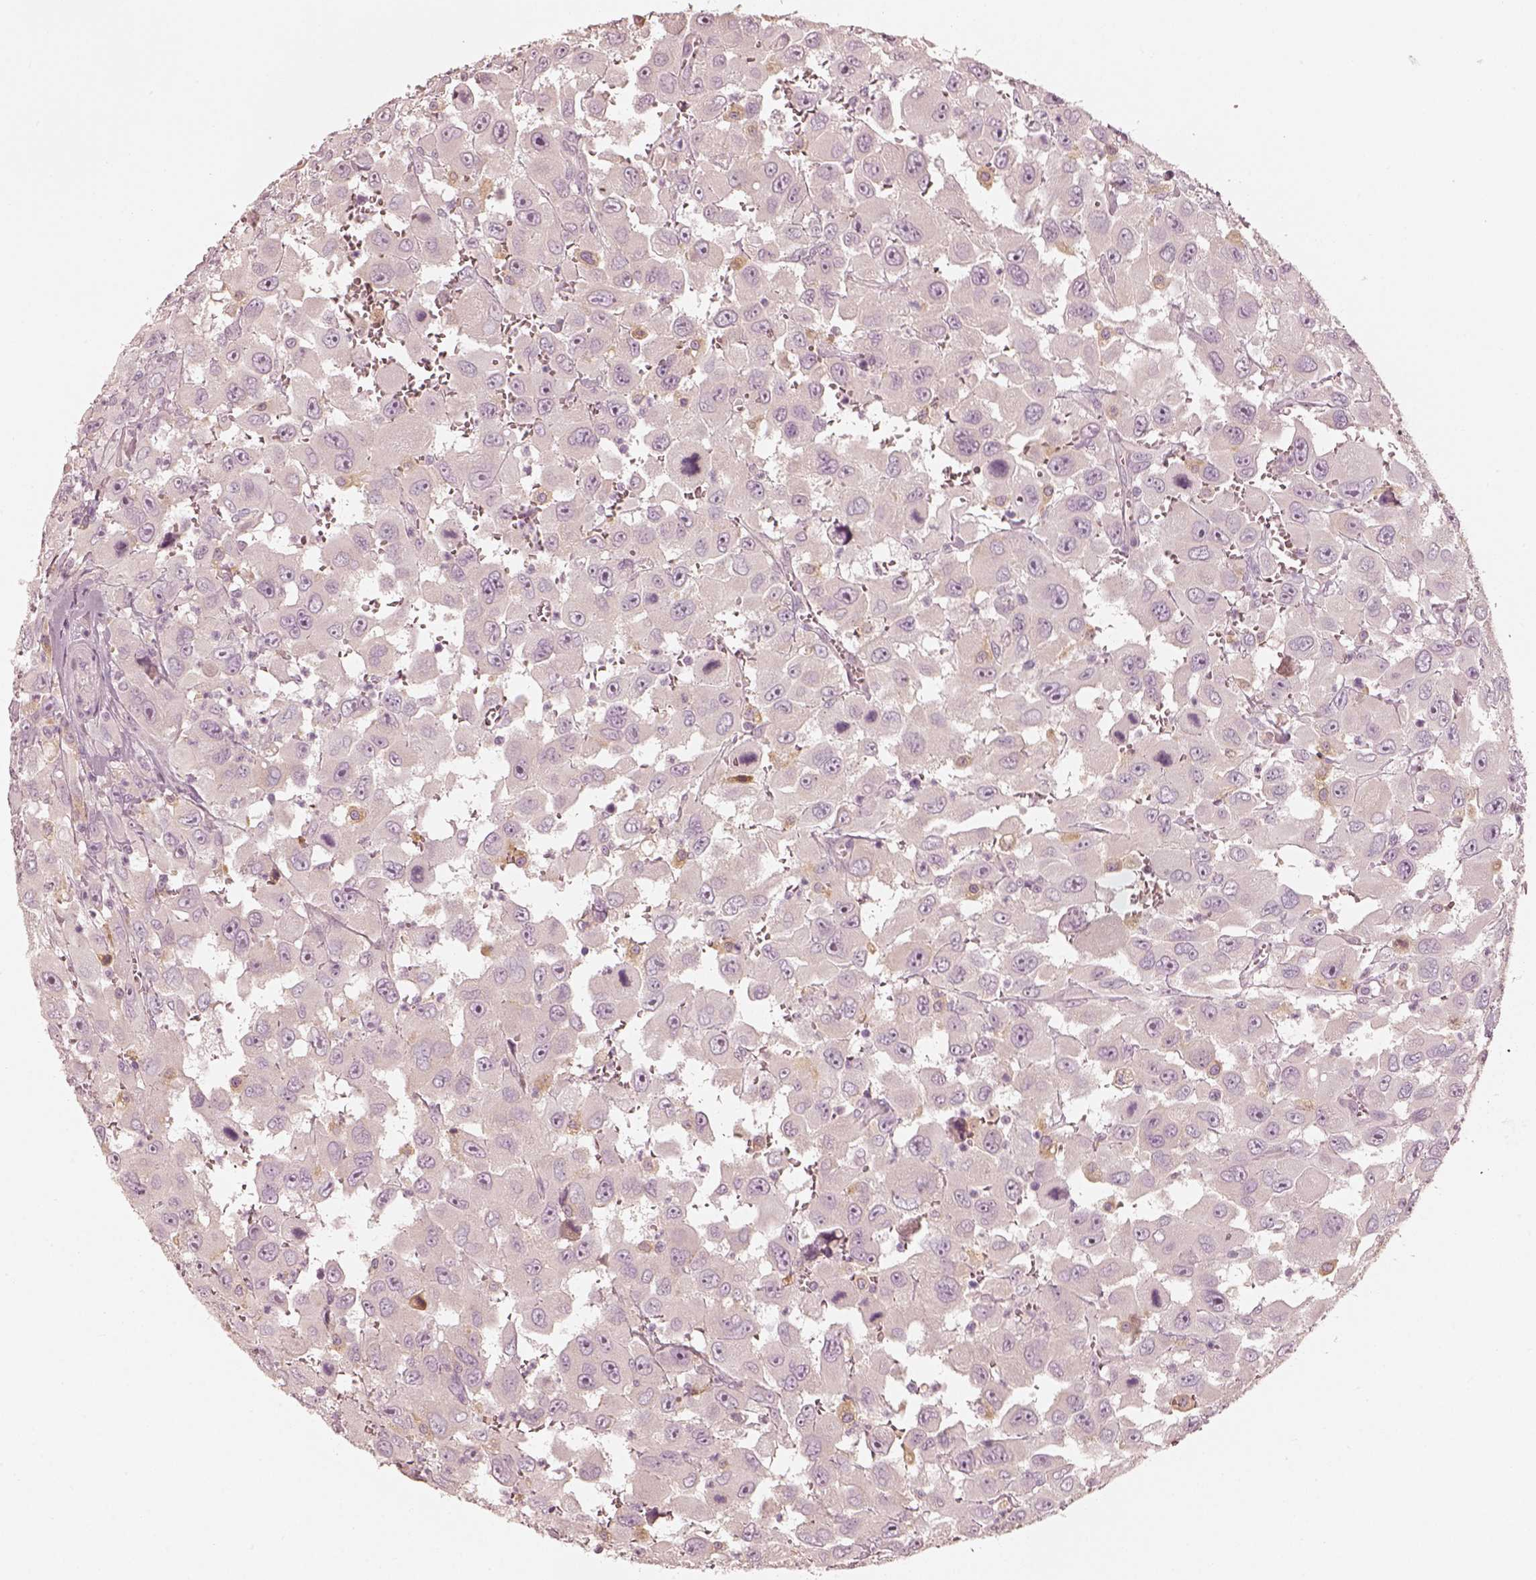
{"staining": {"intensity": "negative", "quantity": "none", "location": "none"}, "tissue": "head and neck cancer", "cell_type": "Tumor cells", "image_type": "cancer", "snomed": [{"axis": "morphology", "description": "Squamous cell carcinoma, NOS"}, {"axis": "morphology", "description": "Squamous cell carcinoma, metastatic, NOS"}, {"axis": "topography", "description": "Oral tissue"}, {"axis": "topography", "description": "Head-Neck"}], "caption": "Tumor cells are negative for protein expression in human squamous cell carcinoma (head and neck).", "gene": "FMNL2", "patient": {"sex": "female", "age": 85}}